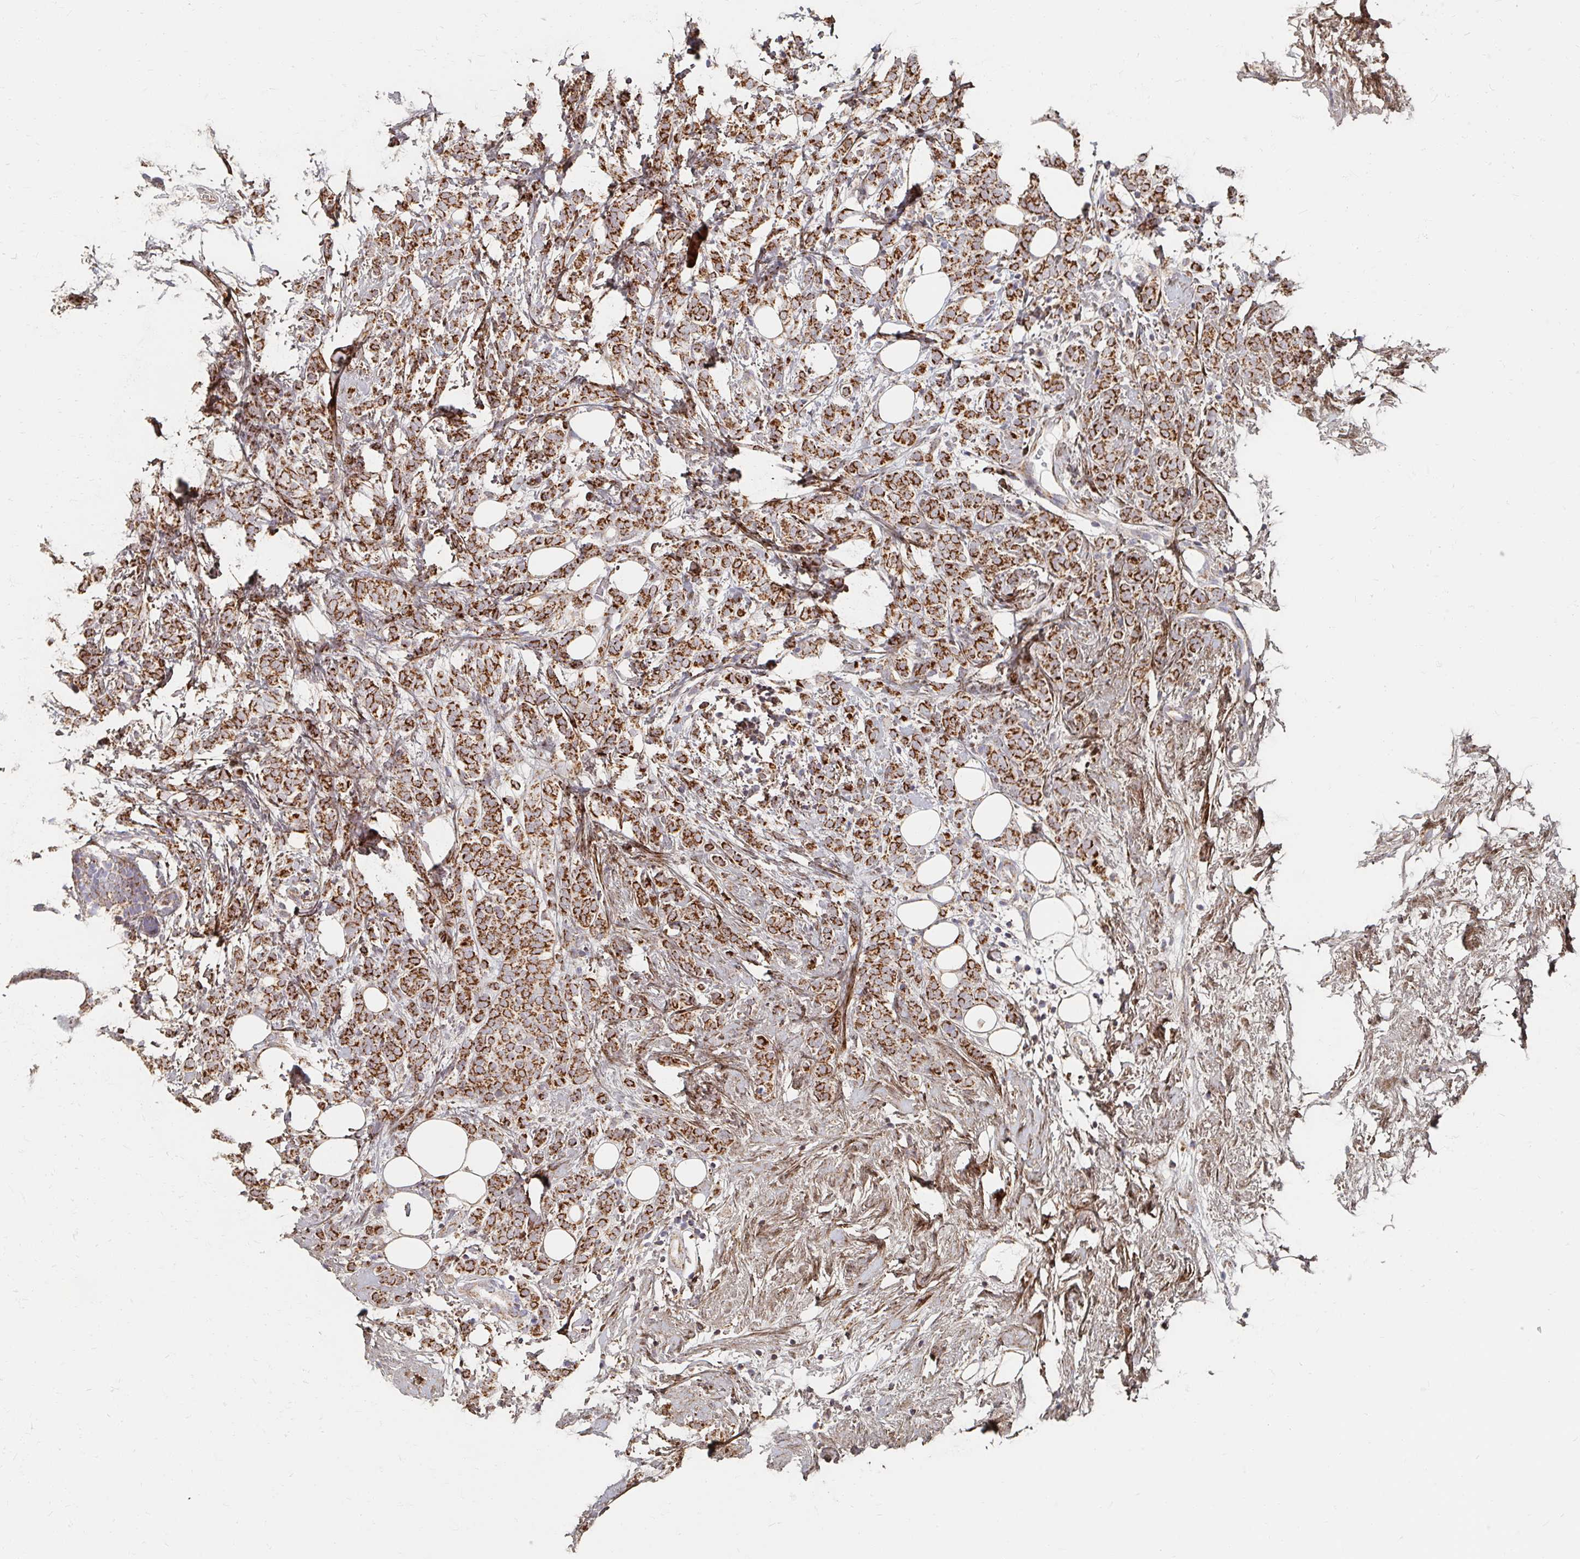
{"staining": {"intensity": "strong", "quantity": ">75%", "location": "cytoplasmic/membranous"}, "tissue": "breast cancer", "cell_type": "Tumor cells", "image_type": "cancer", "snomed": [{"axis": "morphology", "description": "Lobular carcinoma"}, {"axis": "topography", "description": "Breast"}], "caption": "Immunohistochemical staining of breast lobular carcinoma displays high levels of strong cytoplasmic/membranous positivity in about >75% of tumor cells. The protein is shown in brown color, while the nuclei are stained blue.", "gene": "MAVS", "patient": {"sex": "female", "age": 49}}